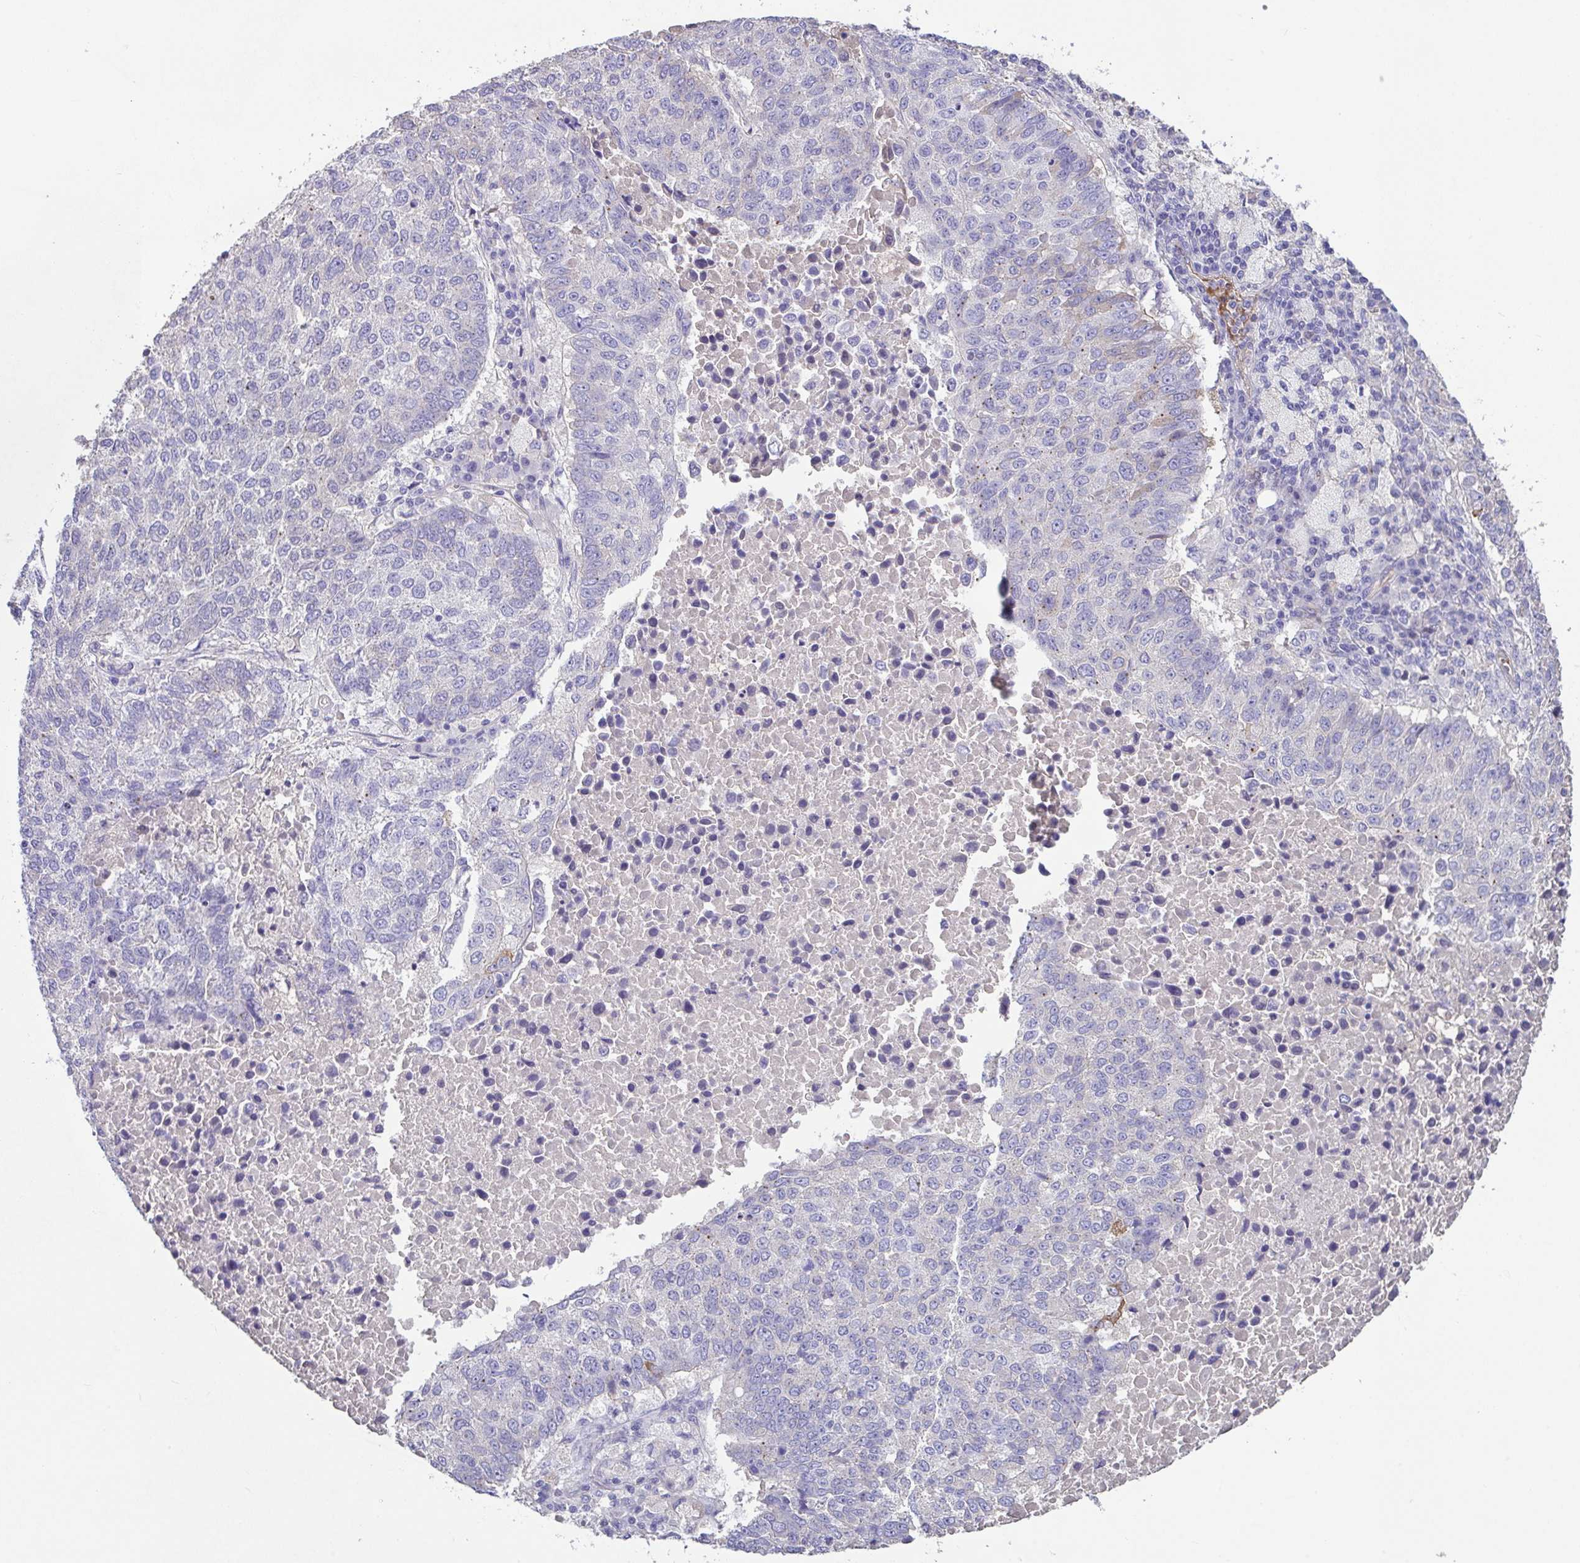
{"staining": {"intensity": "weak", "quantity": "<25%", "location": "cytoplasmic/membranous"}, "tissue": "lung cancer", "cell_type": "Tumor cells", "image_type": "cancer", "snomed": [{"axis": "morphology", "description": "Squamous cell carcinoma, NOS"}, {"axis": "topography", "description": "Lung"}], "caption": "IHC micrograph of human squamous cell carcinoma (lung) stained for a protein (brown), which displays no positivity in tumor cells.", "gene": "ZNF813", "patient": {"sex": "male", "age": 73}}